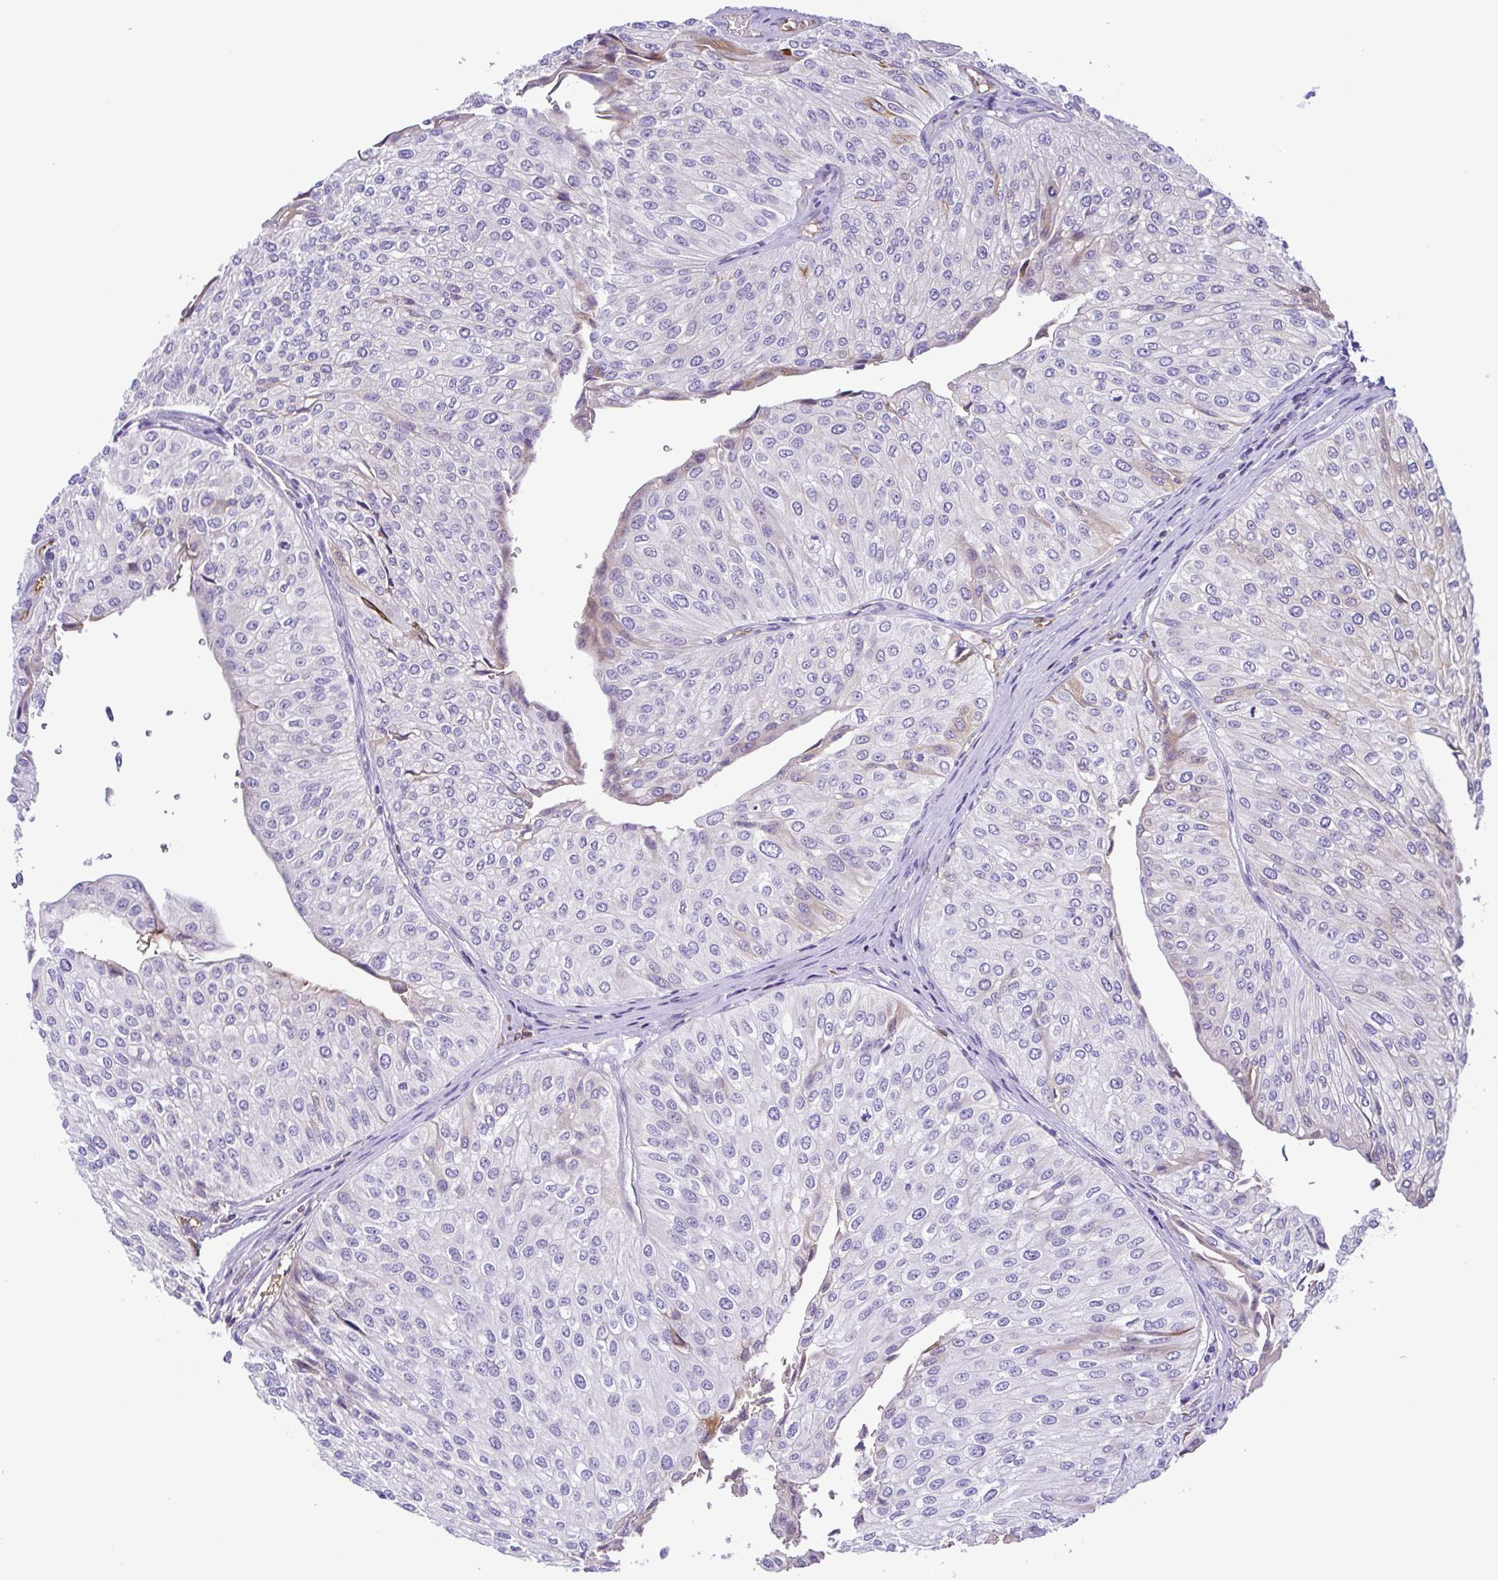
{"staining": {"intensity": "negative", "quantity": "none", "location": "none"}, "tissue": "urothelial cancer", "cell_type": "Tumor cells", "image_type": "cancer", "snomed": [{"axis": "morphology", "description": "Urothelial carcinoma, NOS"}, {"axis": "topography", "description": "Urinary bladder"}], "caption": "Tumor cells show no significant protein expression in transitional cell carcinoma.", "gene": "IGFL1", "patient": {"sex": "male", "age": 67}}